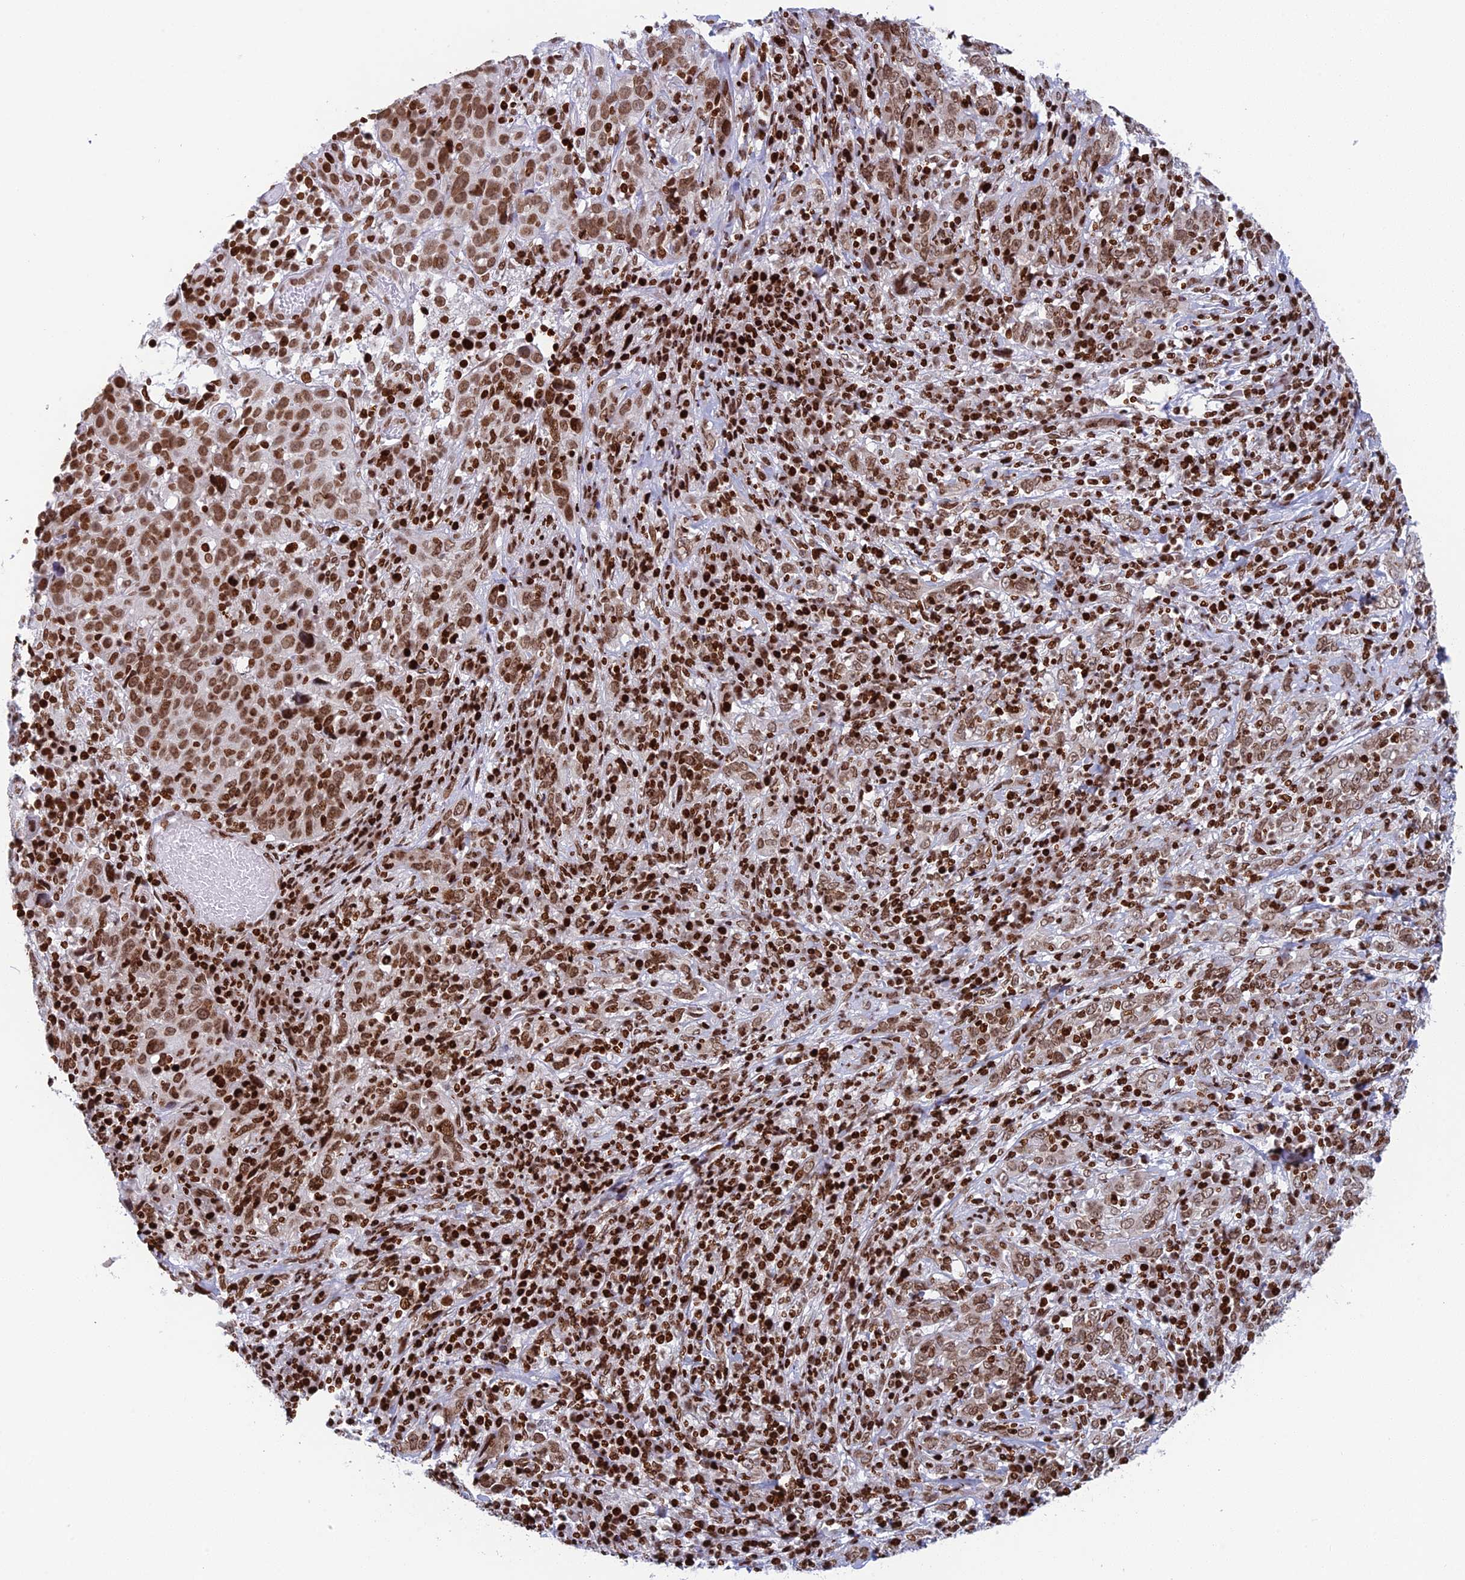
{"staining": {"intensity": "moderate", "quantity": ">75%", "location": "nuclear"}, "tissue": "cervical cancer", "cell_type": "Tumor cells", "image_type": "cancer", "snomed": [{"axis": "morphology", "description": "Squamous cell carcinoma, NOS"}, {"axis": "topography", "description": "Cervix"}], "caption": "Protein analysis of cervical squamous cell carcinoma tissue displays moderate nuclear expression in approximately >75% of tumor cells.", "gene": "RPAP1", "patient": {"sex": "female", "age": 46}}